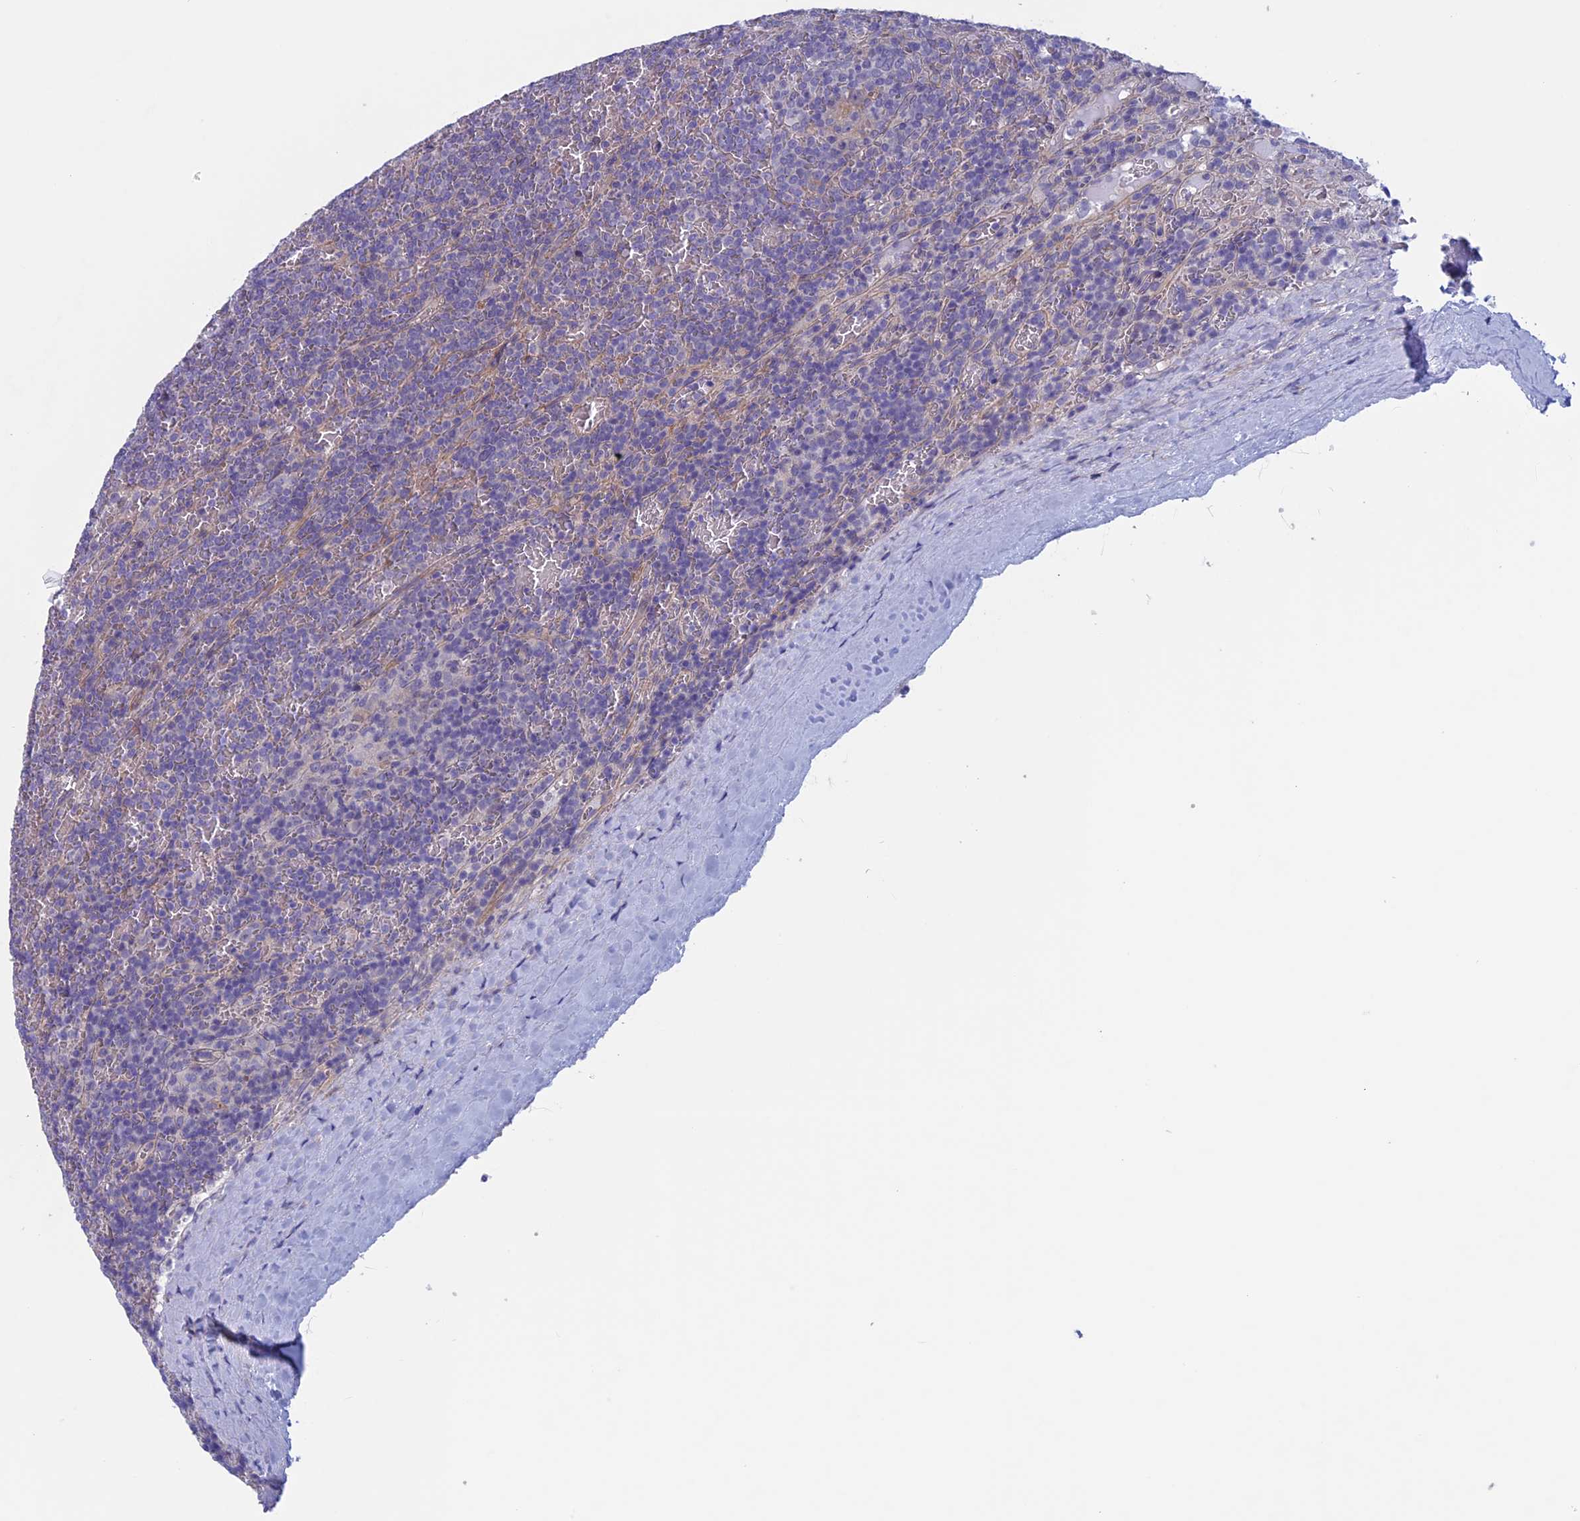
{"staining": {"intensity": "negative", "quantity": "none", "location": "none"}, "tissue": "lymphoma", "cell_type": "Tumor cells", "image_type": "cancer", "snomed": [{"axis": "morphology", "description": "Malignant lymphoma, non-Hodgkin's type, Low grade"}, {"axis": "topography", "description": "Spleen"}], "caption": "A high-resolution micrograph shows IHC staining of lymphoma, which reveals no significant expression in tumor cells. The staining is performed using DAB brown chromogen with nuclei counter-stained in using hematoxylin.", "gene": "CNOT6L", "patient": {"sex": "female", "age": 19}}